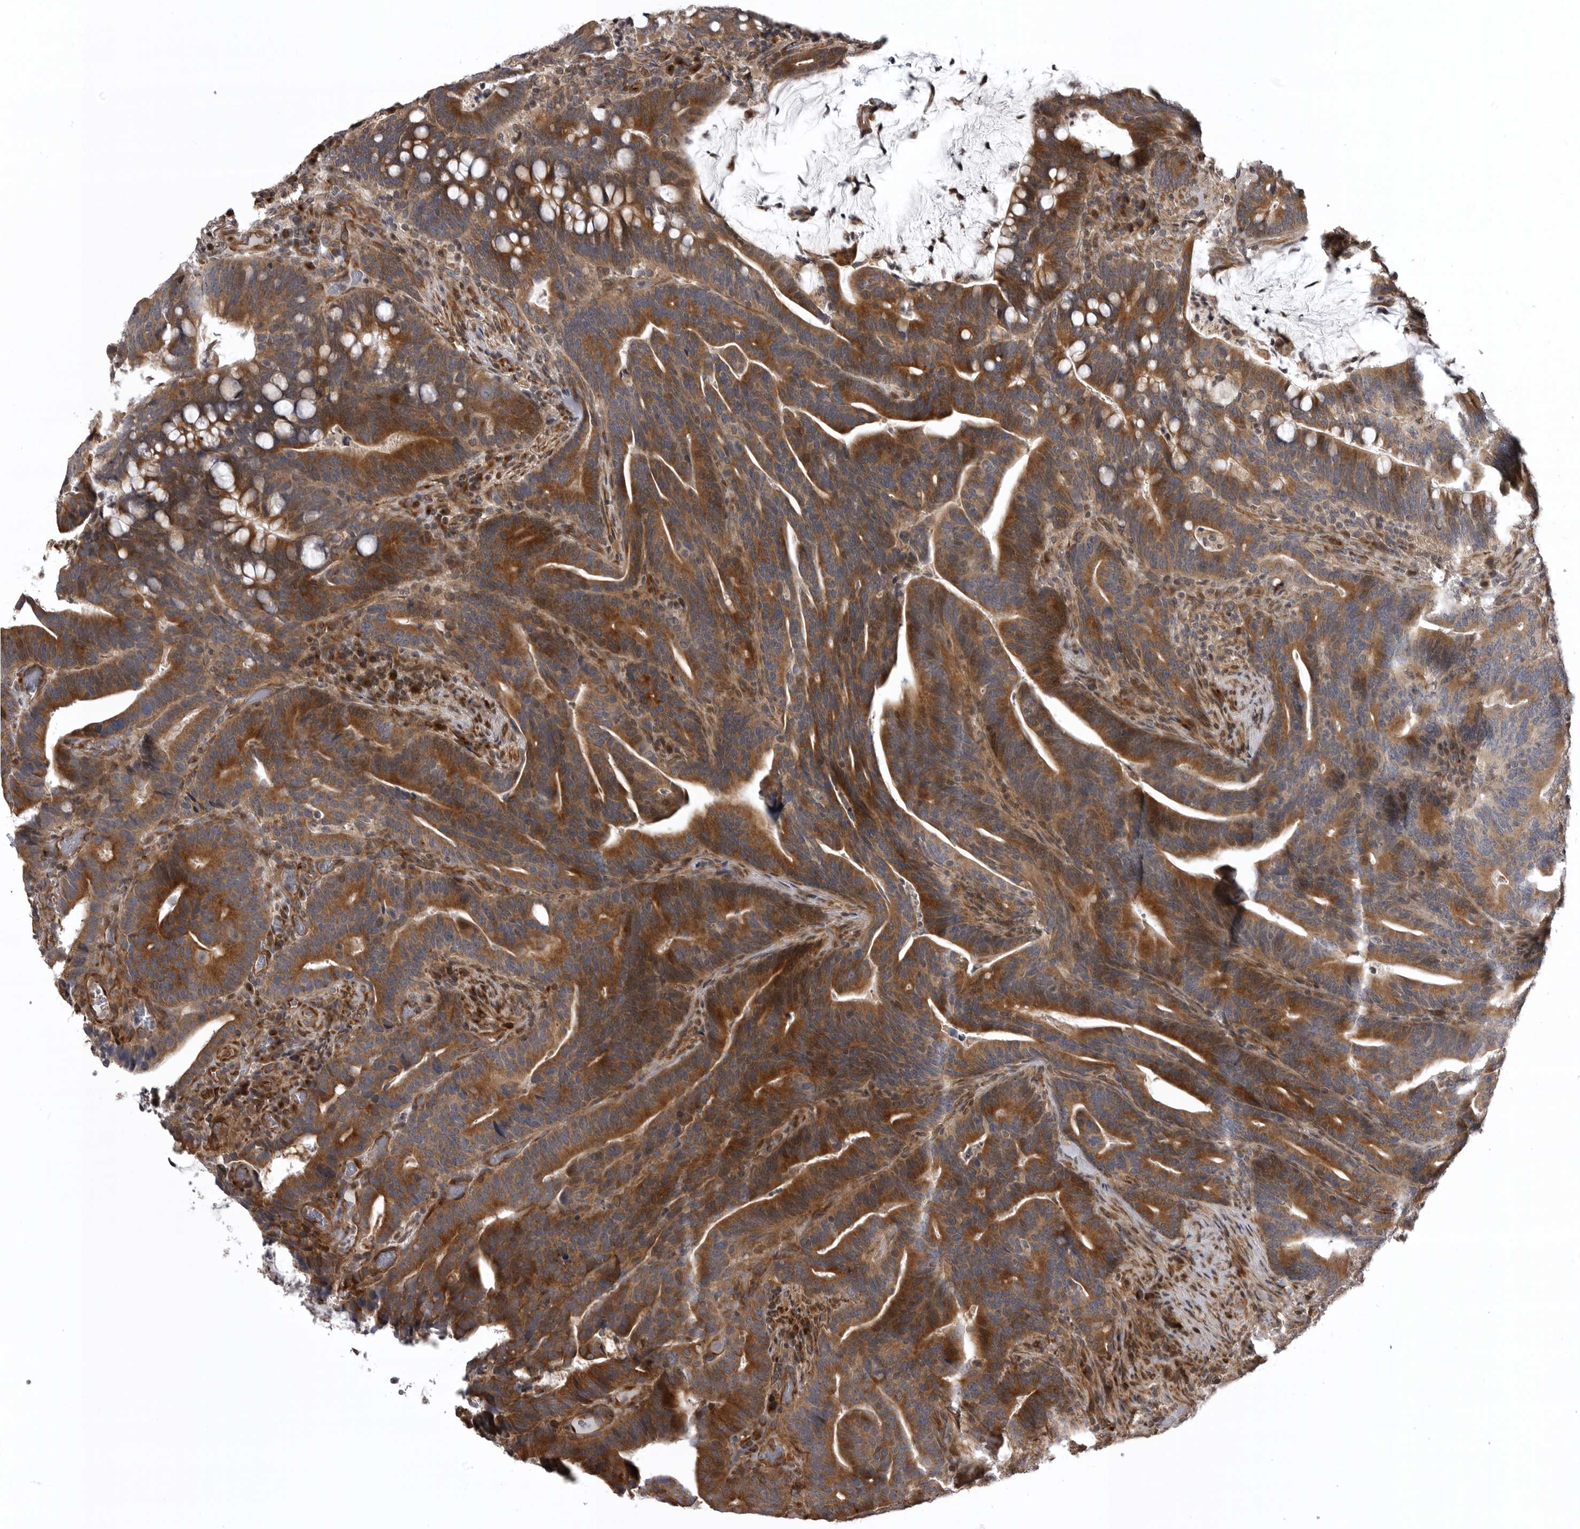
{"staining": {"intensity": "strong", "quantity": ">75%", "location": "cytoplasmic/membranous"}, "tissue": "colorectal cancer", "cell_type": "Tumor cells", "image_type": "cancer", "snomed": [{"axis": "morphology", "description": "Adenocarcinoma, NOS"}, {"axis": "topography", "description": "Colon"}], "caption": "IHC photomicrograph of neoplastic tissue: human colorectal cancer (adenocarcinoma) stained using IHC shows high levels of strong protein expression localized specifically in the cytoplasmic/membranous of tumor cells, appearing as a cytoplasmic/membranous brown color.", "gene": "ZNRF1", "patient": {"sex": "female", "age": 66}}